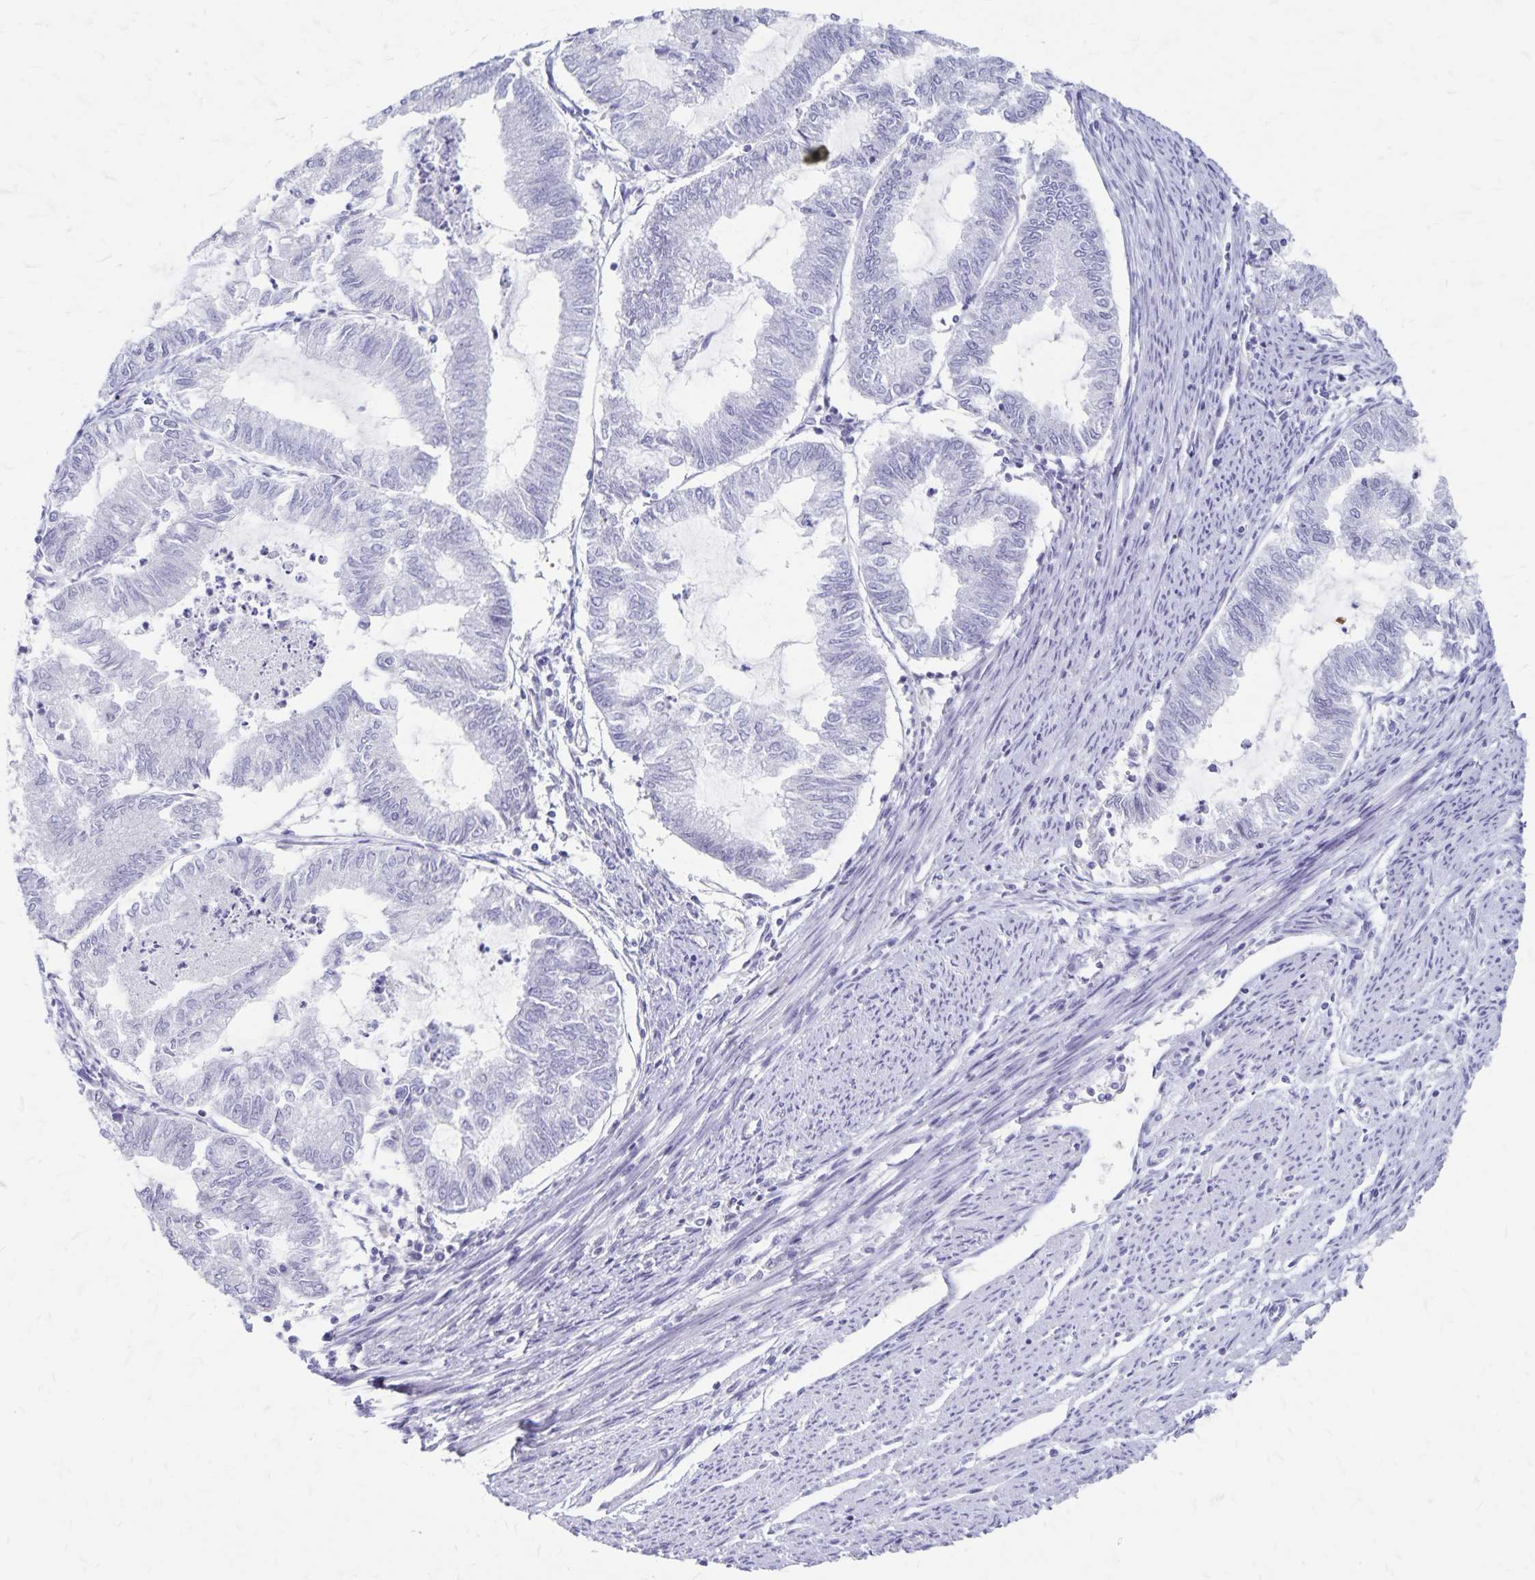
{"staining": {"intensity": "negative", "quantity": "none", "location": "none"}, "tissue": "endometrial cancer", "cell_type": "Tumor cells", "image_type": "cancer", "snomed": [{"axis": "morphology", "description": "Adenocarcinoma, NOS"}, {"axis": "topography", "description": "Endometrium"}], "caption": "Tumor cells are negative for protein expression in human endometrial adenocarcinoma. (DAB immunohistochemistry, high magnification).", "gene": "GPBAR1", "patient": {"sex": "female", "age": 79}}